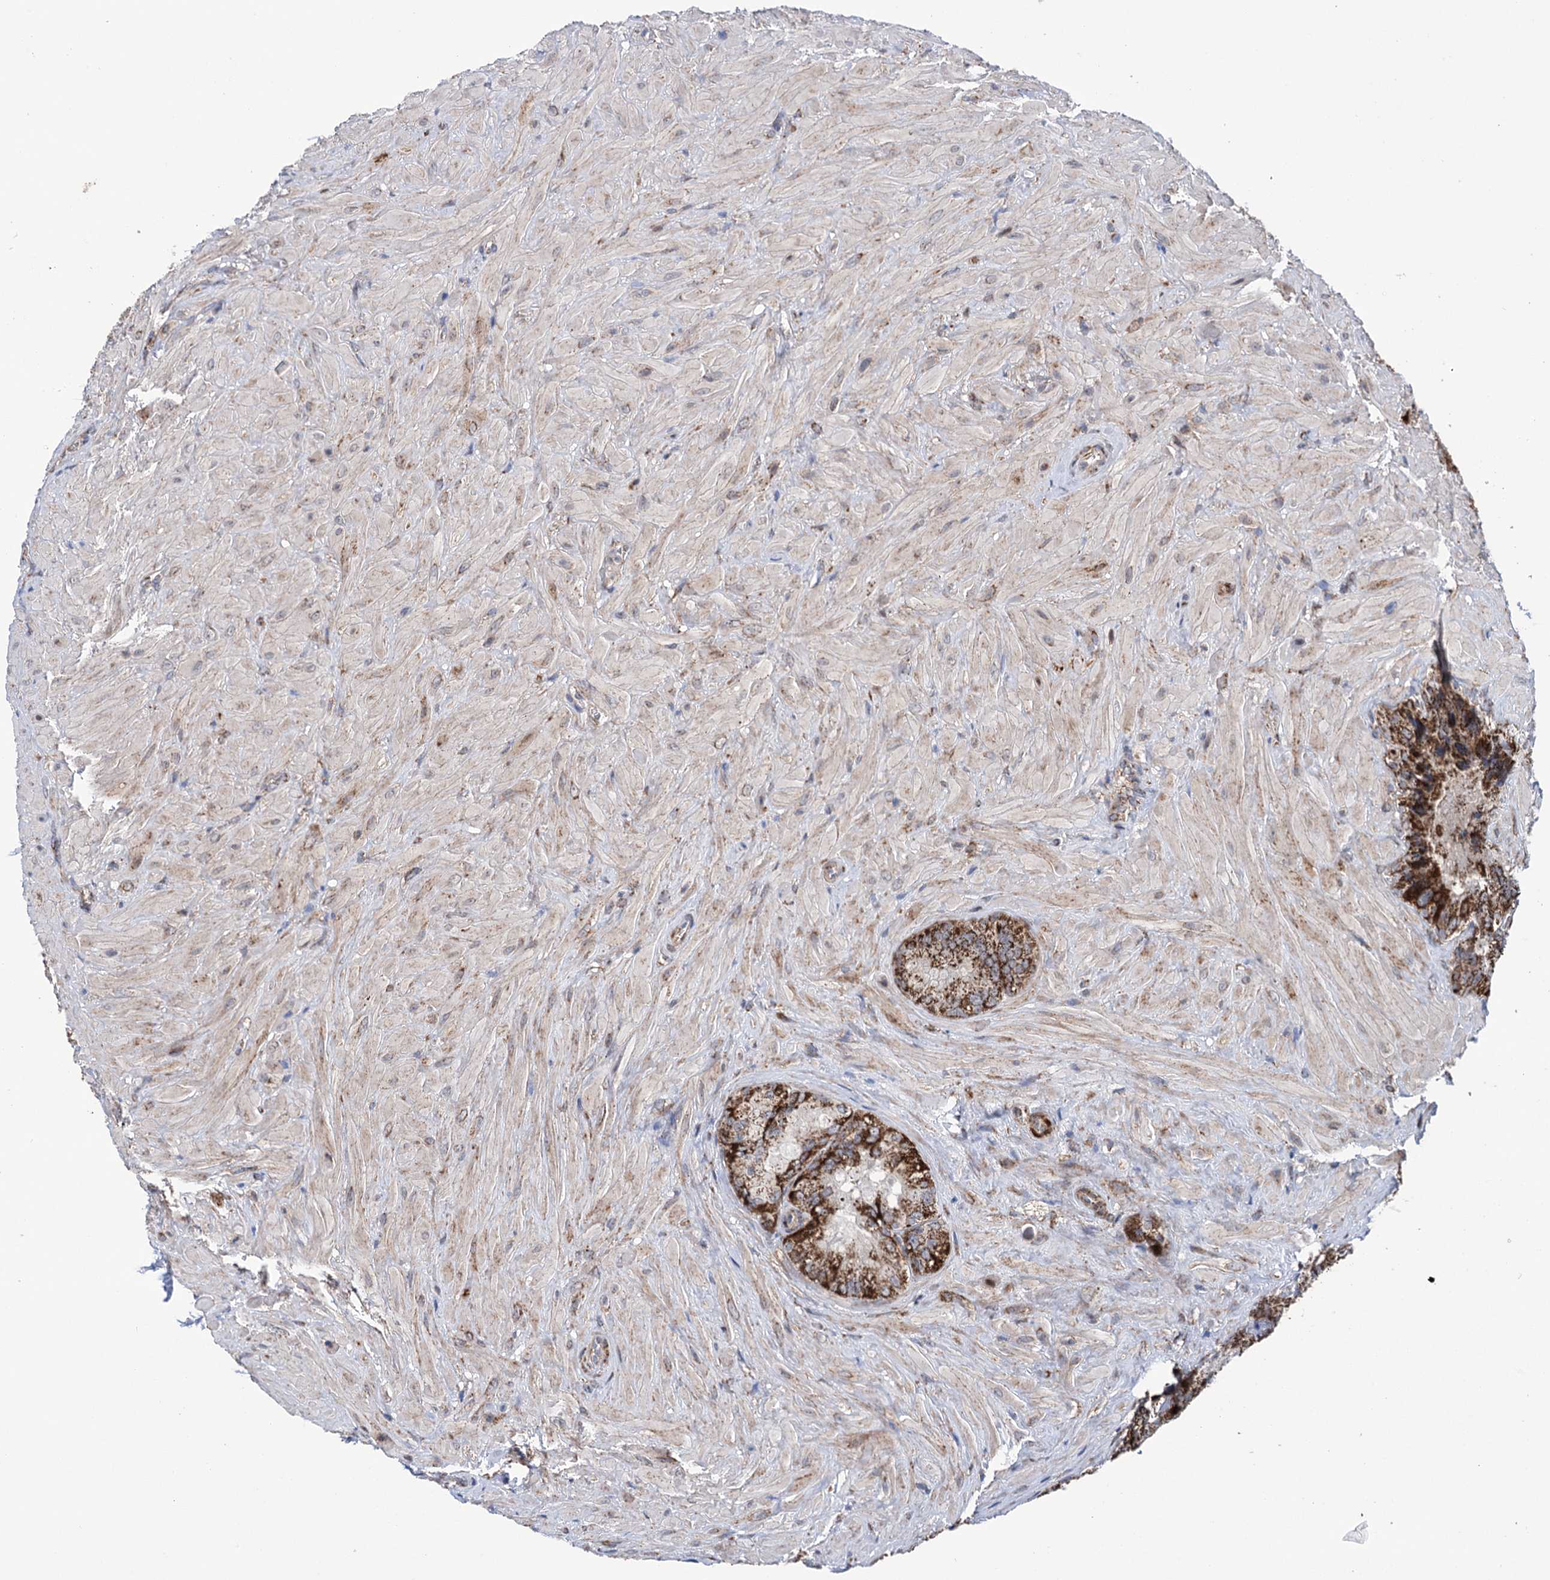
{"staining": {"intensity": "strong", "quantity": ">75%", "location": "cytoplasmic/membranous"}, "tissue": "seminal vesicle", "cell_type": "Glandular cells", "image_type": "normal", "snomed": [{"axis": "morphology", "description": "Normal tissue, NOS"}, {"axis": "topography", "description": "Seminal veicle"}], "caption": "Benign seminal vesicle was stained to show a protein in brown. There is high levels of strong cytoplasmic/membranous staining in approximately >75% of glandular cells.", "gene": "SUCLA2", "patient": {"sex": "male", "age": 62}}